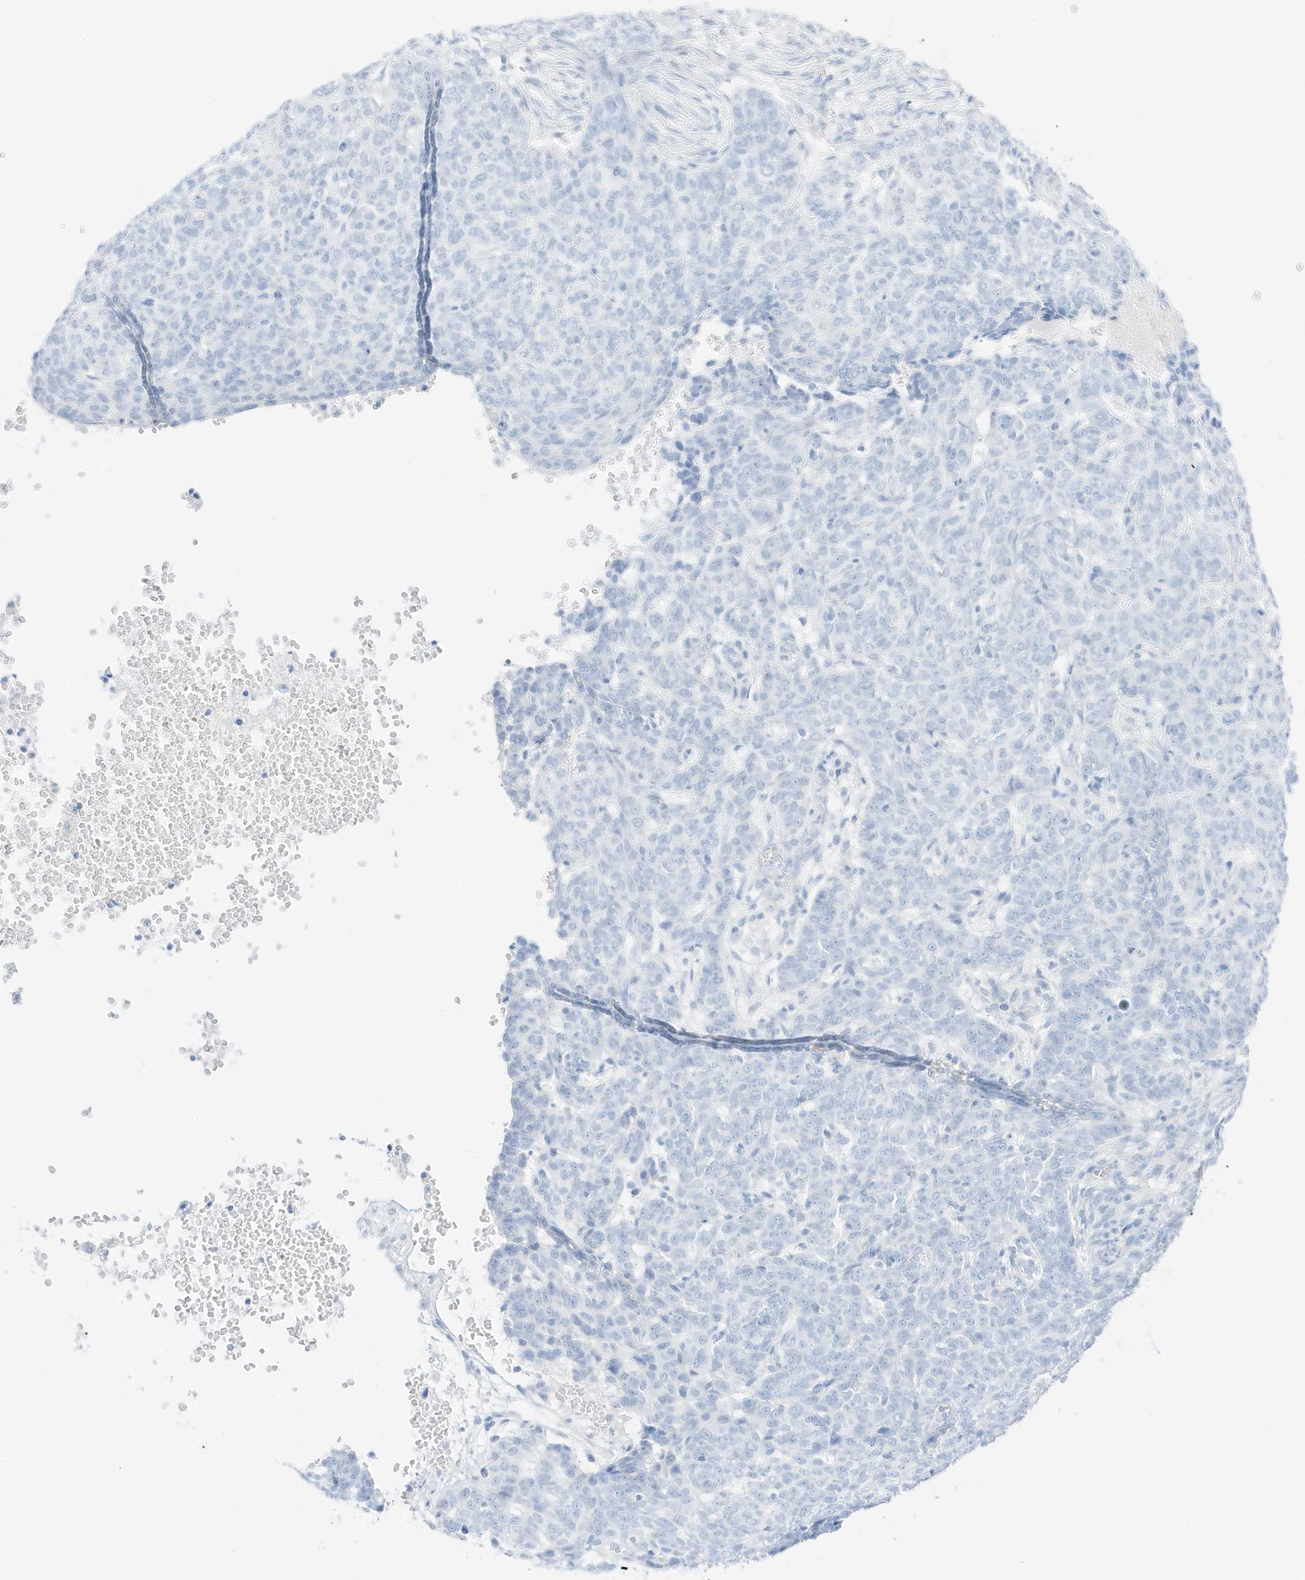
{"staining": {"intensity": "negative", "quantity": "none", "location": "none"}, "tissue": "skin cancer", "cell_type": "Tumor cells", "image_type": "cancer", "snomed": [{"axis": "morphology", "description": "Basal cell carcinoma"}, {"axis": "topography", "description": "Skin"}], "caption": "The IHC image has no significant expression in tumor cells of skin cancer tissue. (DAB (3,3'-diaminobenzidine) IHC with hematoxylin counter stain).", "gene": "SLC22A13", "patient": {"sex": "male", "age": 85}}